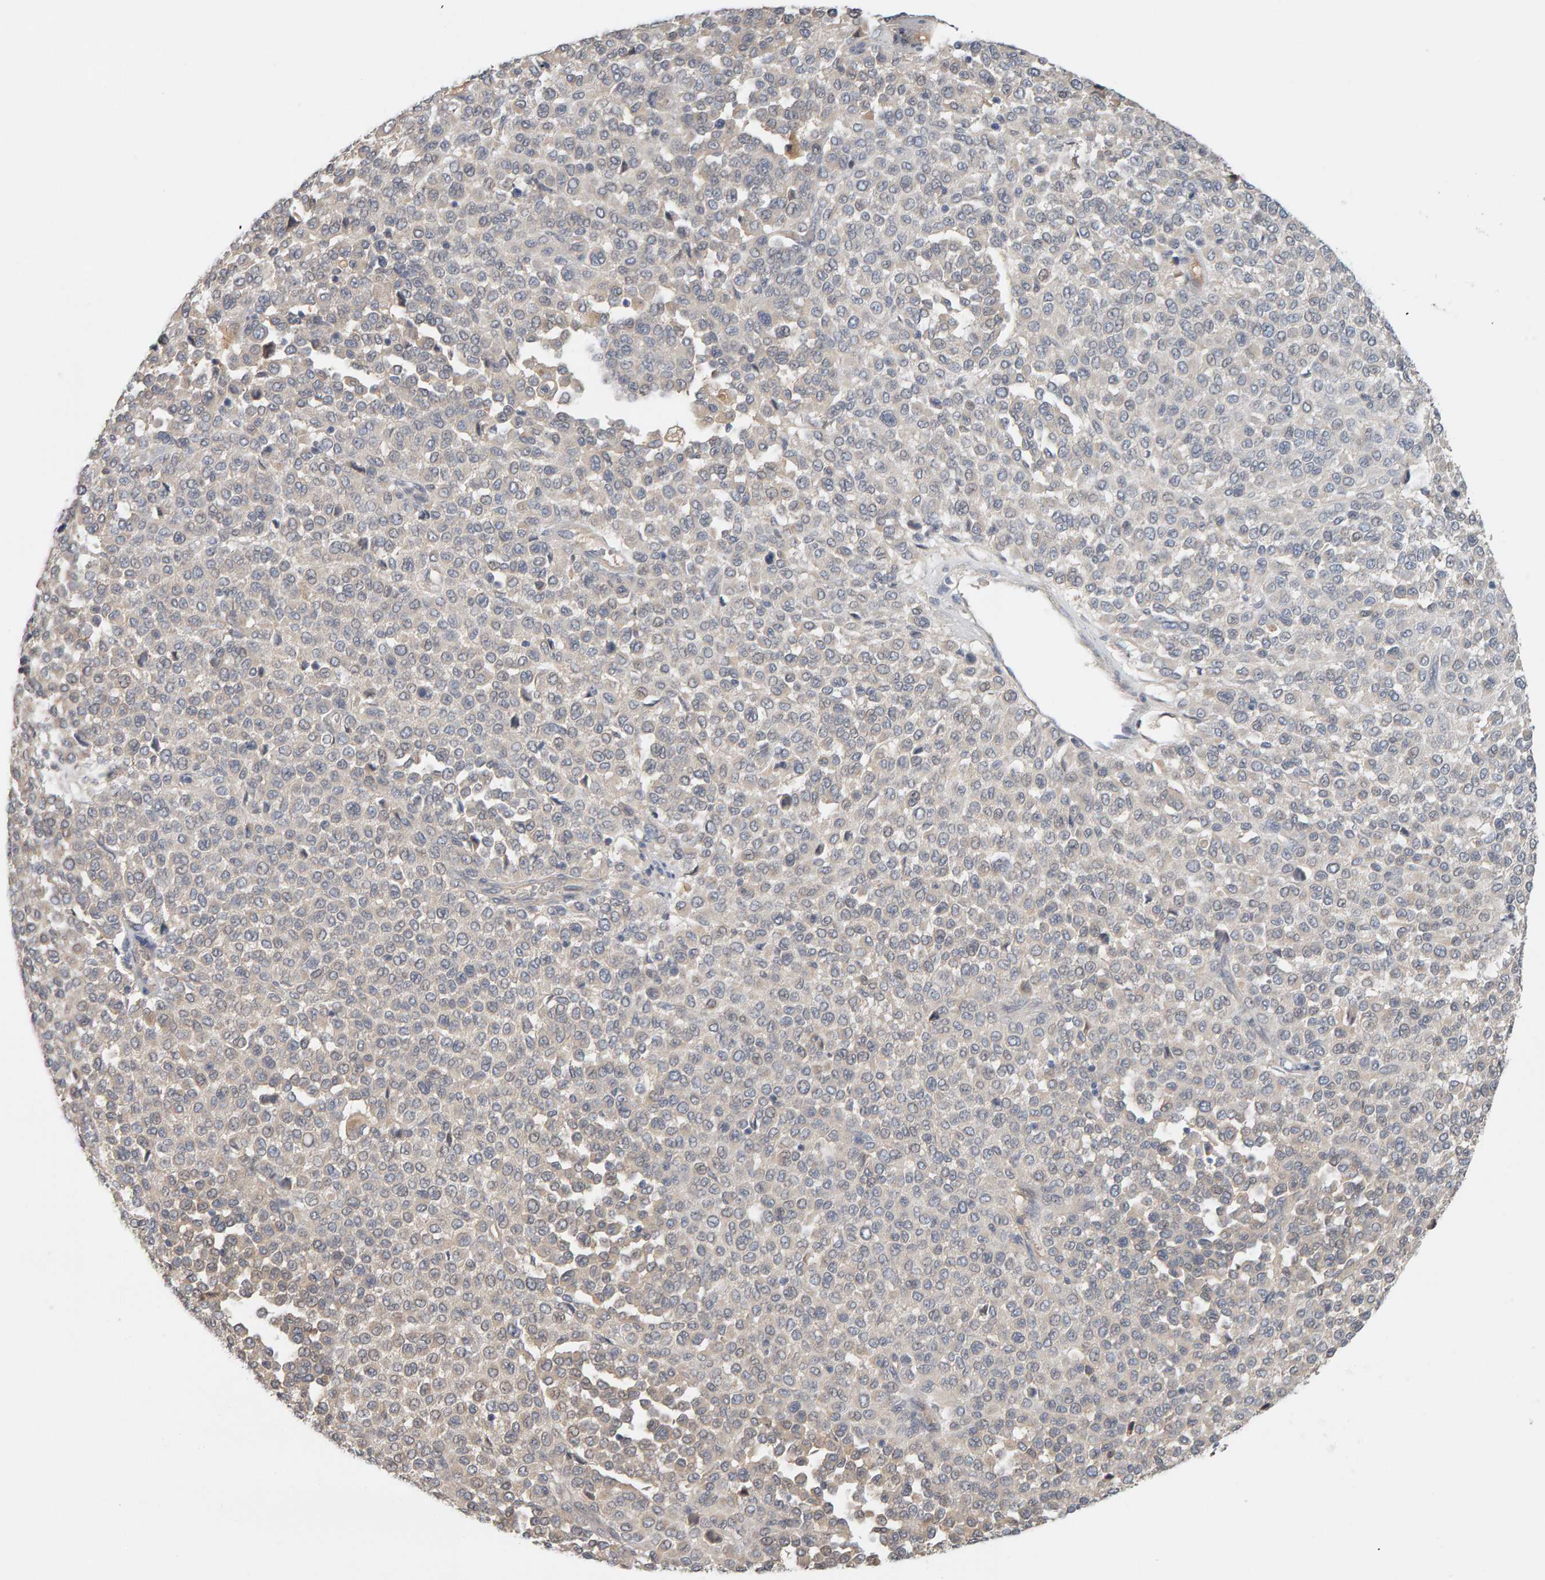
{"staining": {"intensity": "negative", "quantity": "none", "location": "none"}, "tissue": "melanoma", "cell_type": "Tumor cells", "image_type": "cancer", "snomed": [{"axis": "morphology", "description": "Malignant melanoma, Metastatic site"}, {"axis": "topography", "description": "Pancreas"}], "caption": "Malignant melanoma (metastatic site) stained for a protein using immunohistochemistry (IHC) demonstrates no staining tumor cells.", "gene": "GFUS", "patient": {"sex": "female", "age": 30}}